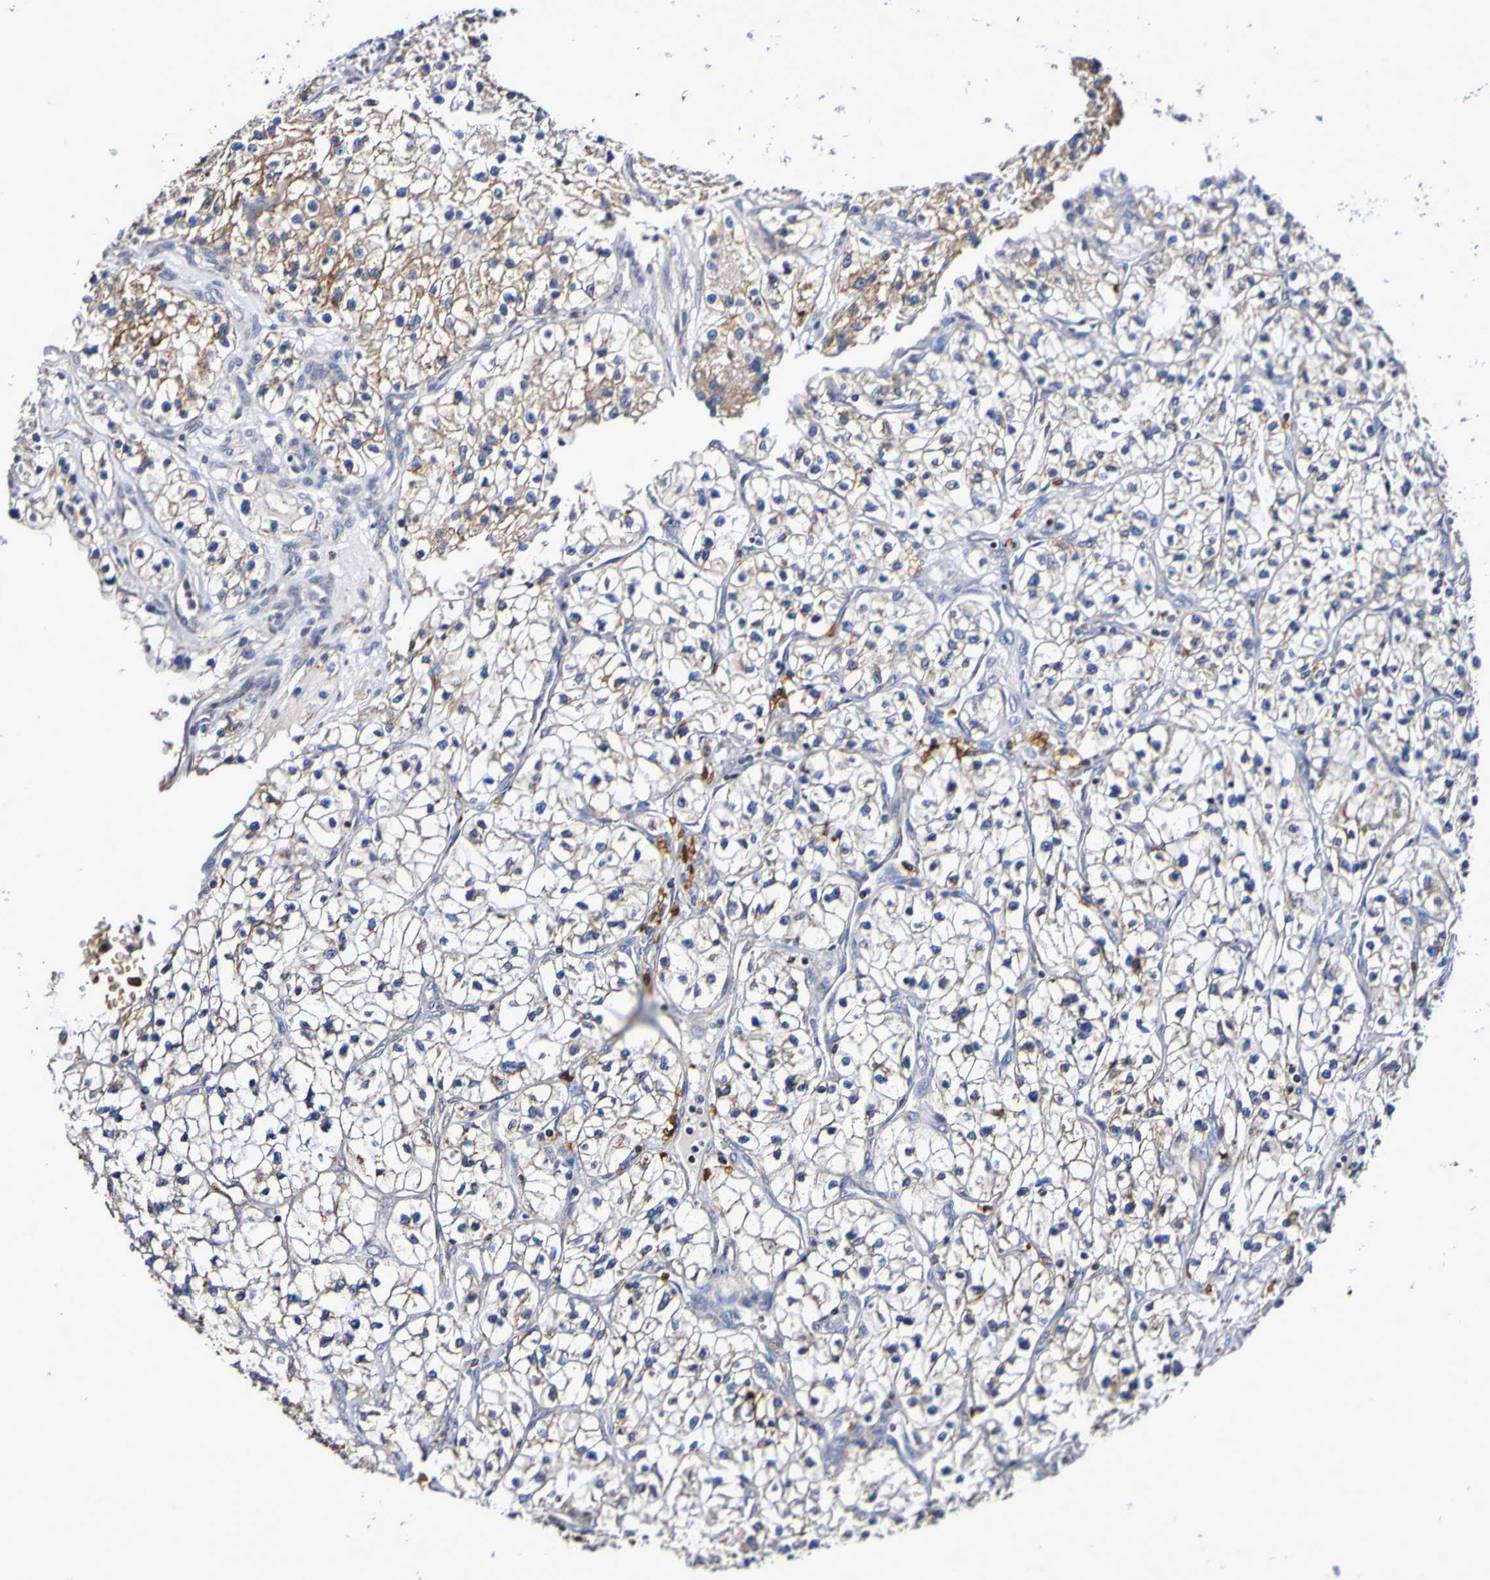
{"staining": {"intensity": "moderate", "quantity": "<25%", "location": "cytoplasmic/membranous"}, "tissue": "renal cancer", "cell_type": "Tumor cells", "image_type": "cancer", "snomed": [{"axis": "morphology", "description": "Adenocarcinoma, NOS"}, {"axis": "topography", "description": "Kidney"}], "caption": "Tumor cells reveal low levels of moderate cytoplasmic/membranous positivity in approximately <25% of cells in adenocarcinoma (renal).", "gene": "WNT4", "patient": {"sex": "female", "age": 57}}